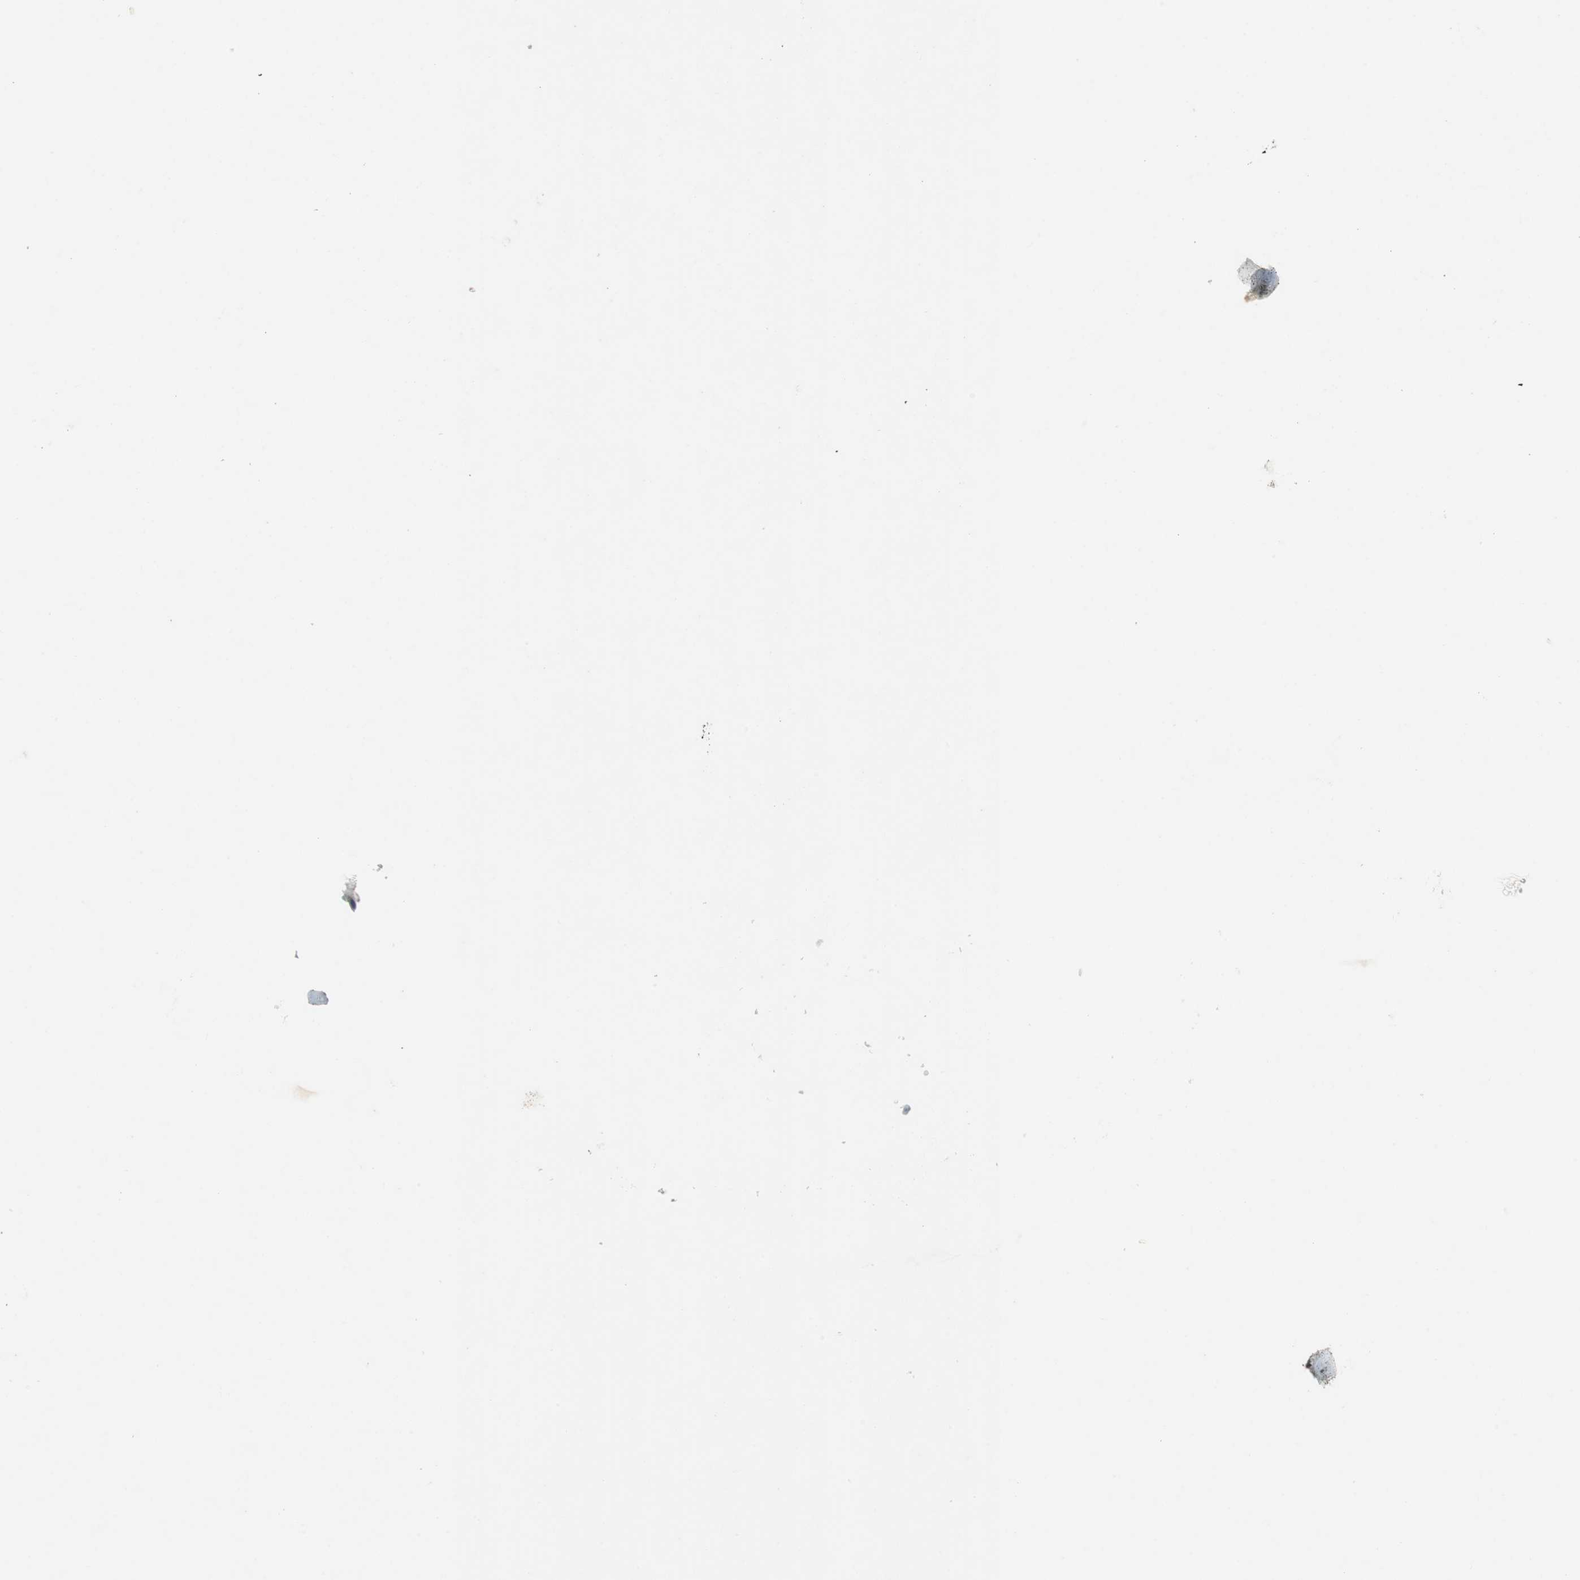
{"staining": {"intensity": "weak", "quantity": "<25%", "location": "cytoplasmic/membranous"}, "tissue": "skin", "cell_type": "Epidermal cells", "image_type": "normal", "snomed": [{"axis": "morphology", "description": "Normal tissue, NOS"}, {"axis": "topography", "description": "Anal"}], "caption": "This is an immunohistochemistry histopathology image of benign skin. There is no staining in epidermal cells.", "gene": "ME1", "patient": {"sex": "female", "age": 46}}